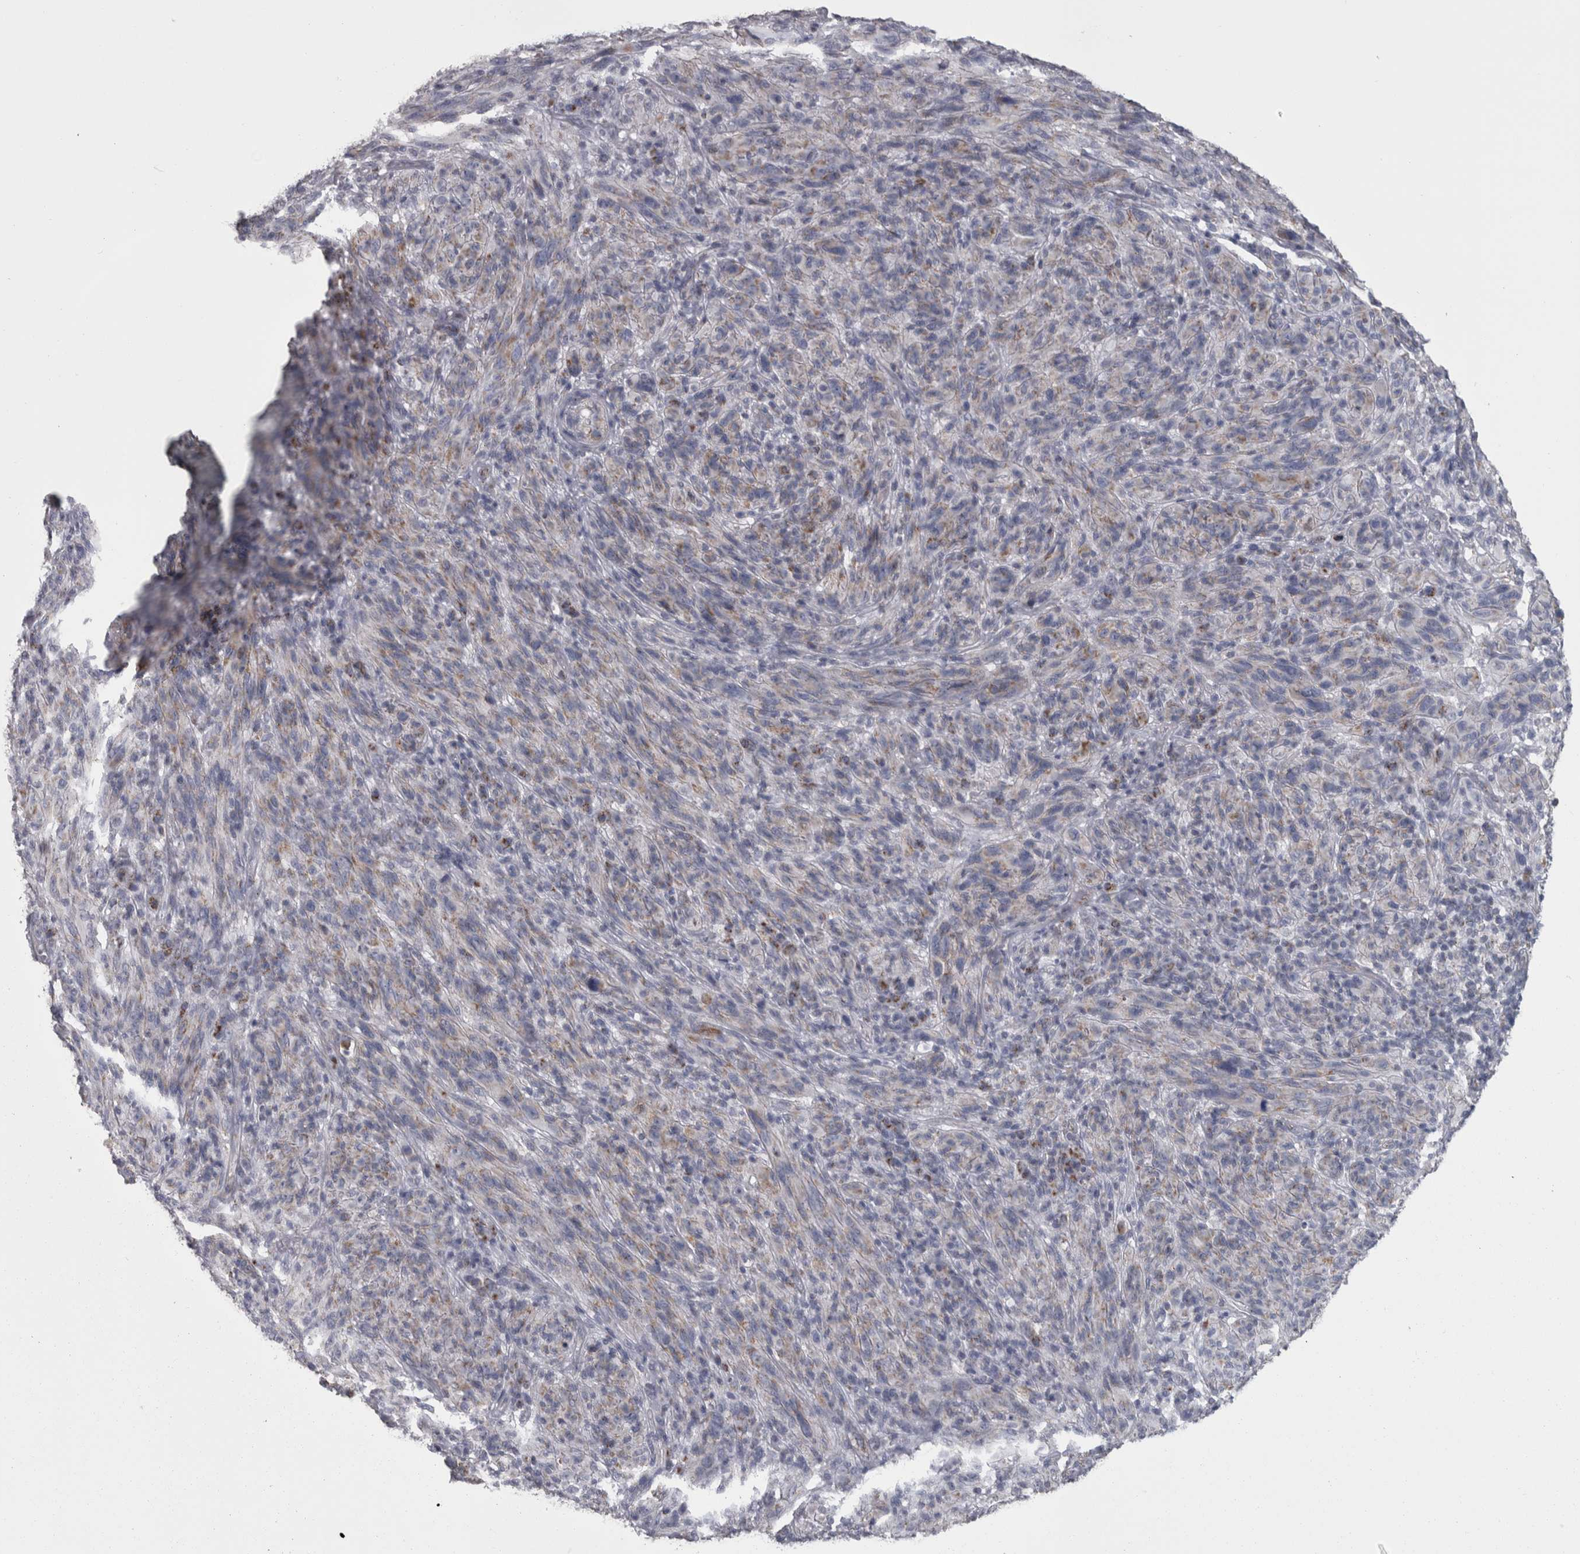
{"staining": {"intensity": "weak", "quantity": ">75%", "location": "cytoplasmic/membranous"}, "tissue": "melanoma", "cell_type": "Tumor cells", "image_type": "cancer", "snomed": [{"axis": "morphology", "description": "Malignant melanoma, NOS"}, {"axis": "topography", "description": "Skin of head"}], "caption": "About >75% of tumor cells in human melanoma demonstrate weak cytoplasmic/membranous protein expression as visualized by brown immunohistochemical staining.", "gene": "DBT", "patient": {"sex": "male", "age": 96}}